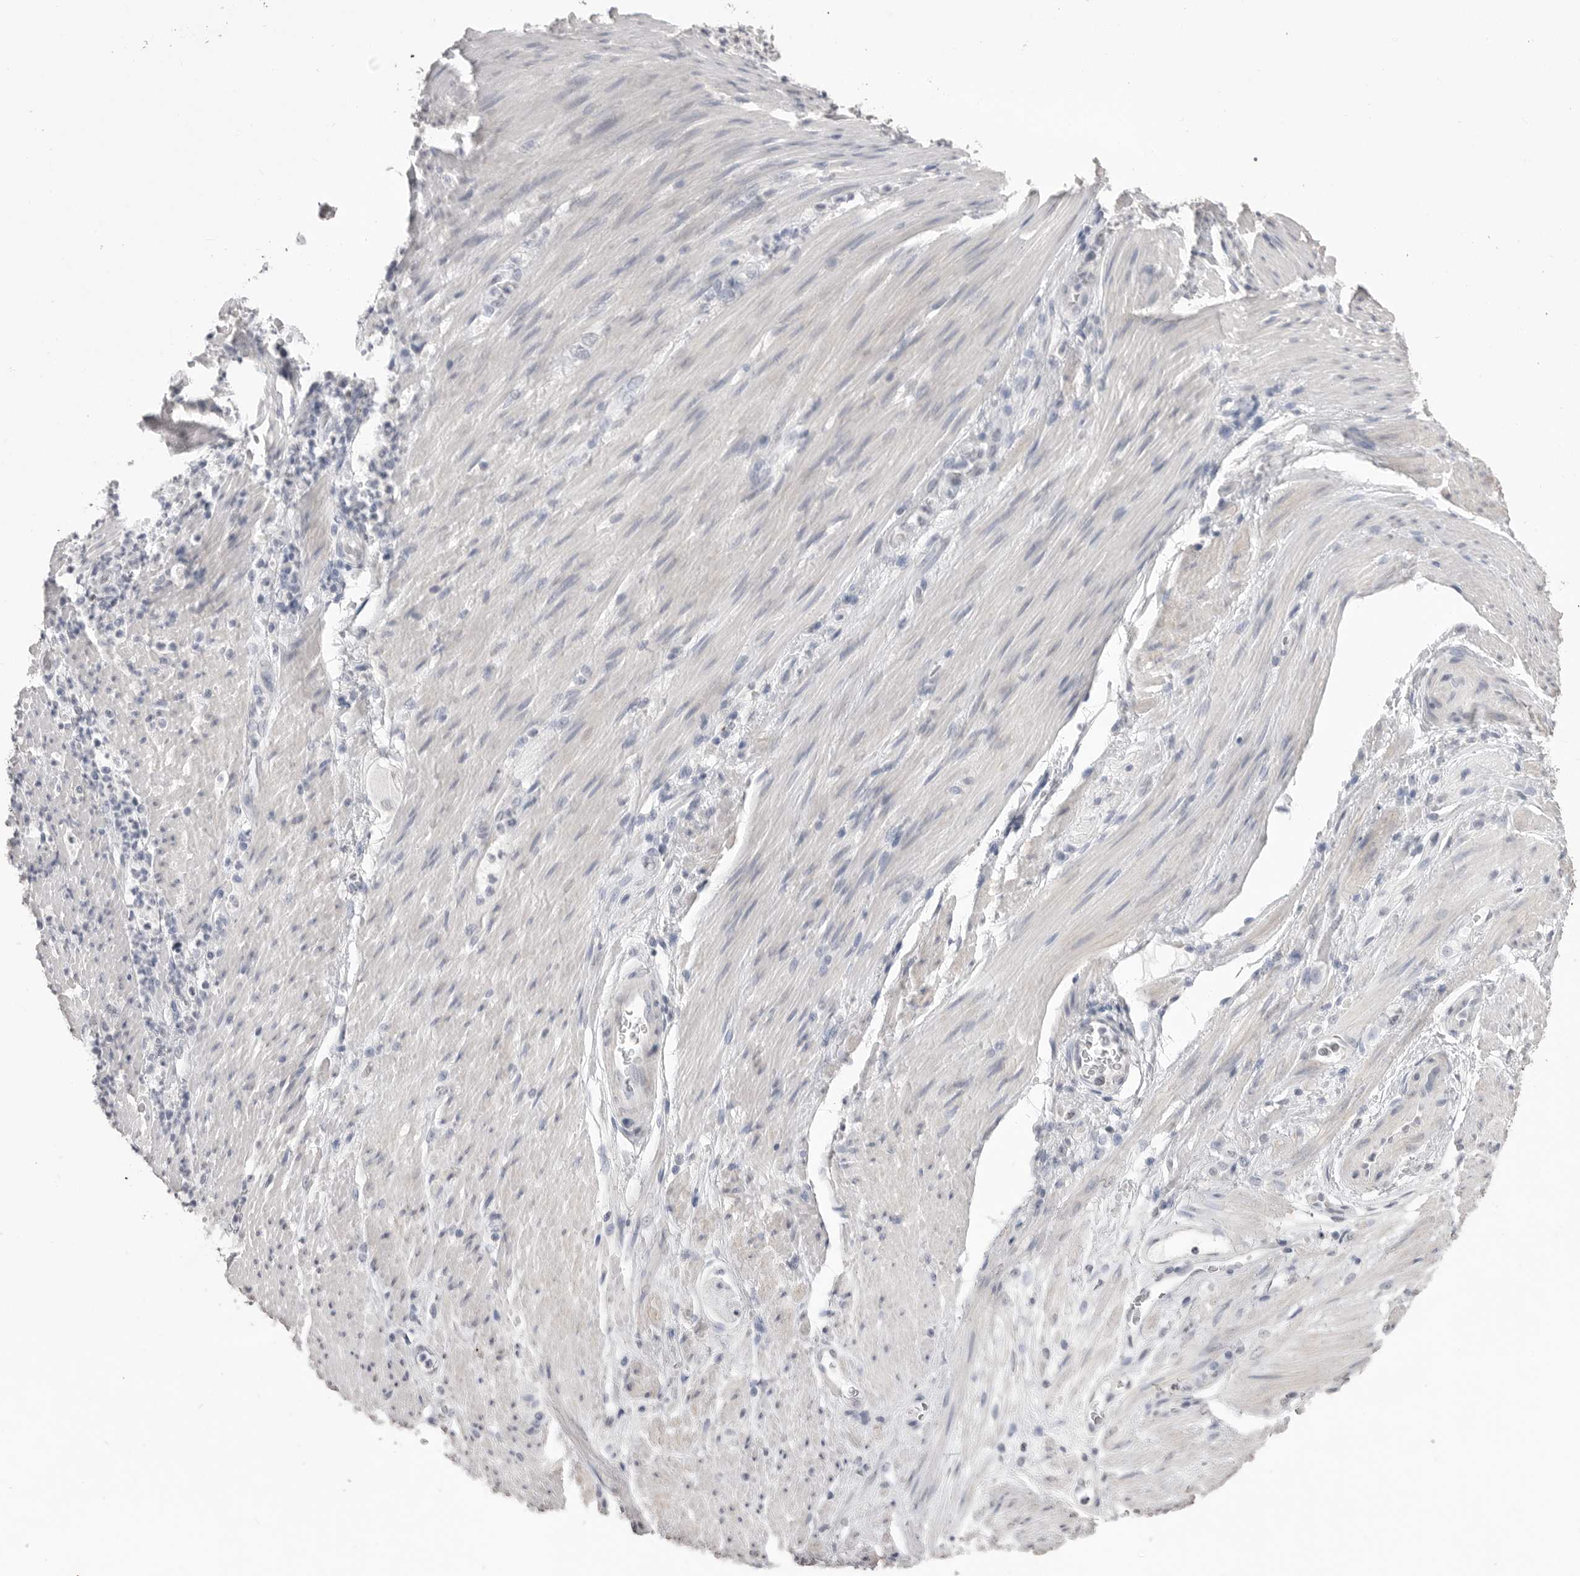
{"staining": {"intensity": "negative", "quantity": "none", "location": "none"}, "tissue": "stomach cancer", "cell_type": "Tumor cells", "image_type": "cancer", "snomed": [{"axis": "morphology", "description": "Adenocarcinoma, NOS"}, {"axis": "topography", "description": "Stomach"}], "caption": "IHC photomicrograph of human stomach cancer (adenocarcinoma) stained for a protein (brown), which exhibits no expression in tumor cells.", "gene": "ICAM5", "patient": {"sex": "female", "age": 73}}